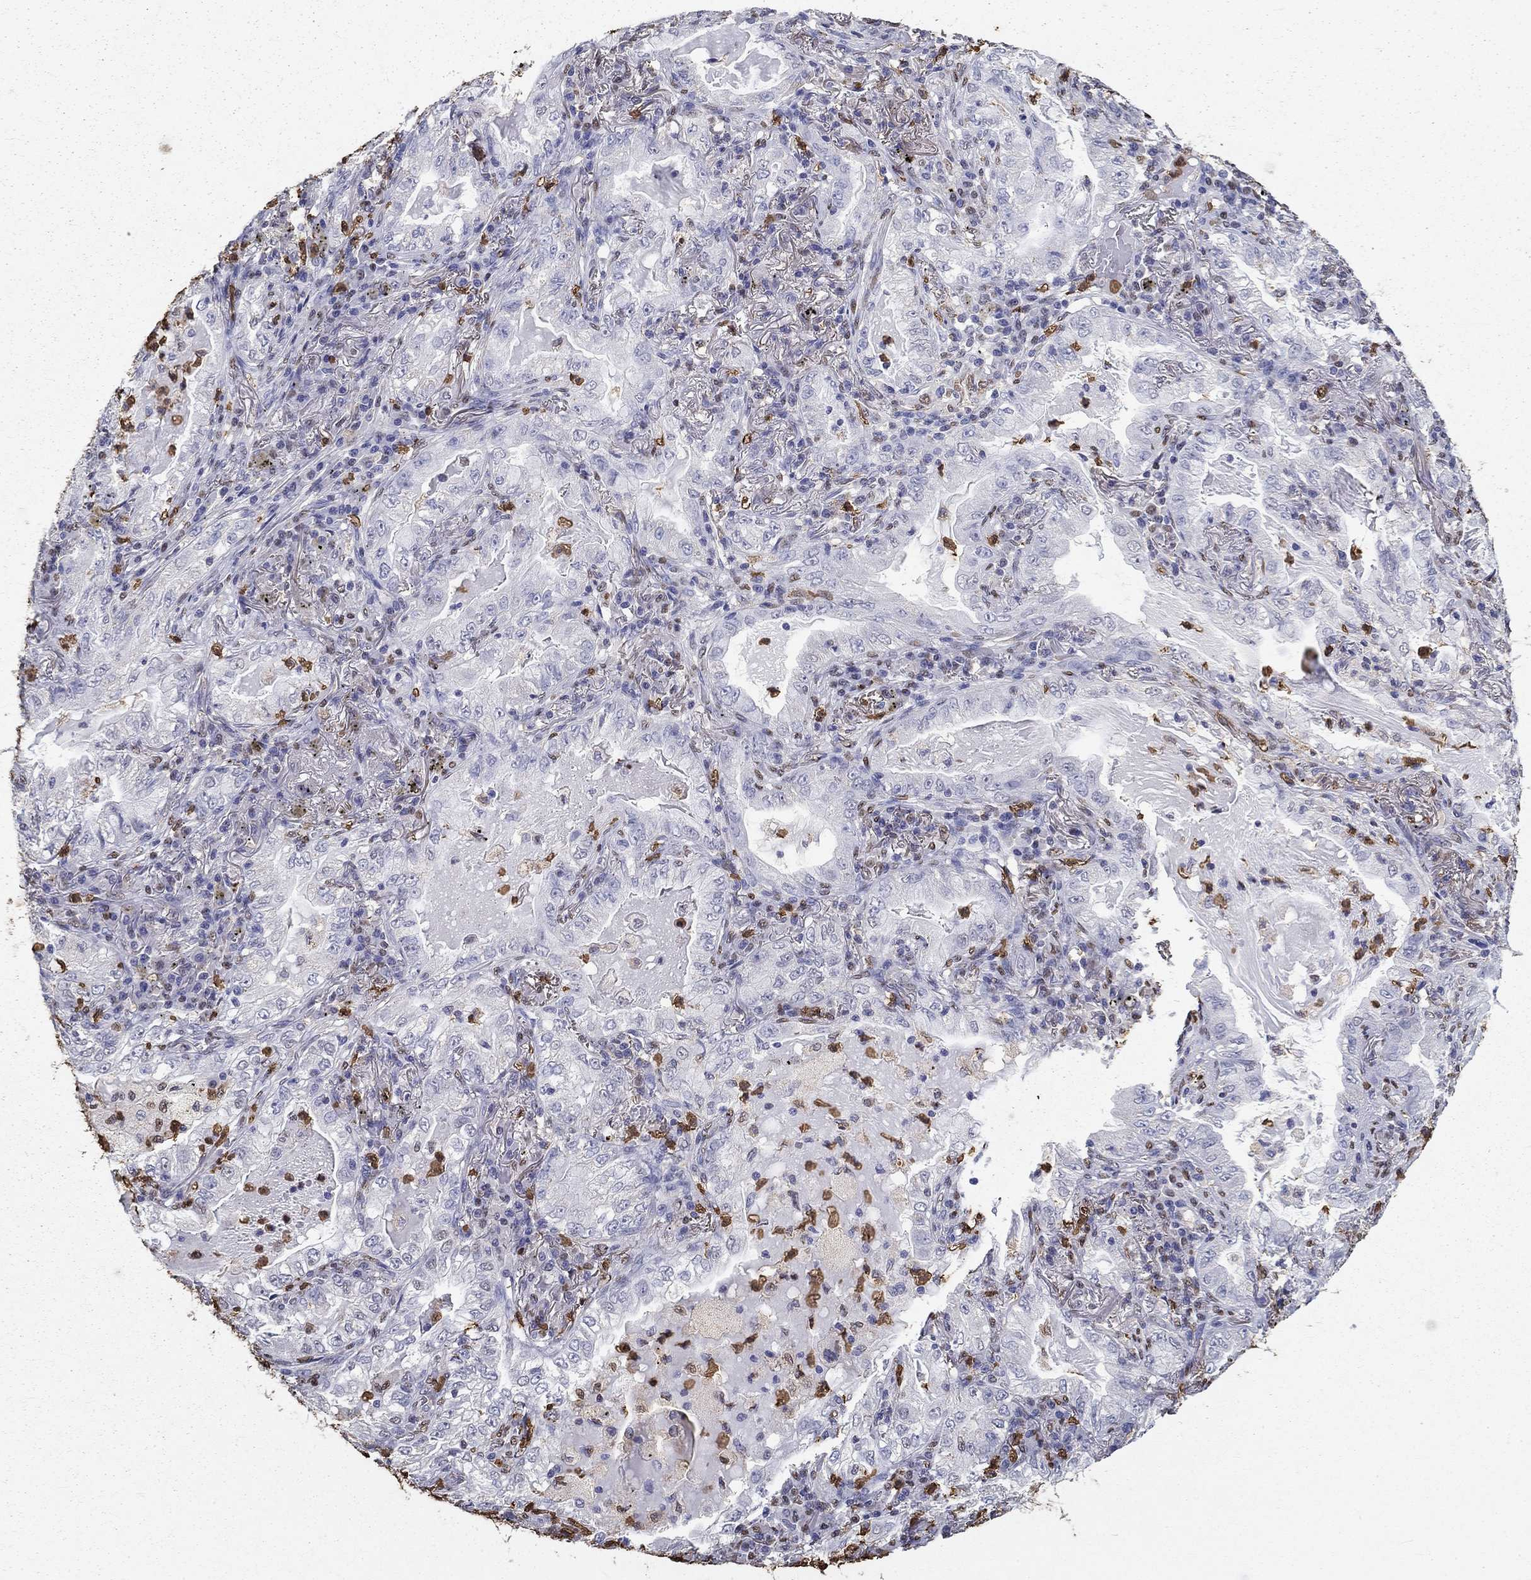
{"staining": {"intensity": "negative", "quantity": "none", "location": "none"}, "tissue": "lung cancer", "cell_type": "Tumor cells", "image_type": "cancer", "snomed": [{"axis": "morphology", "description": "Adenocarcinoma, NOS"}, {"axis": "topography", "description": "Lung"}], "caption": "The photomicrograph reveals no significant staining in tumor cells of lung cancer.", "gene": "IGSF8", "patient": {"sex": "female", "age": 73}}